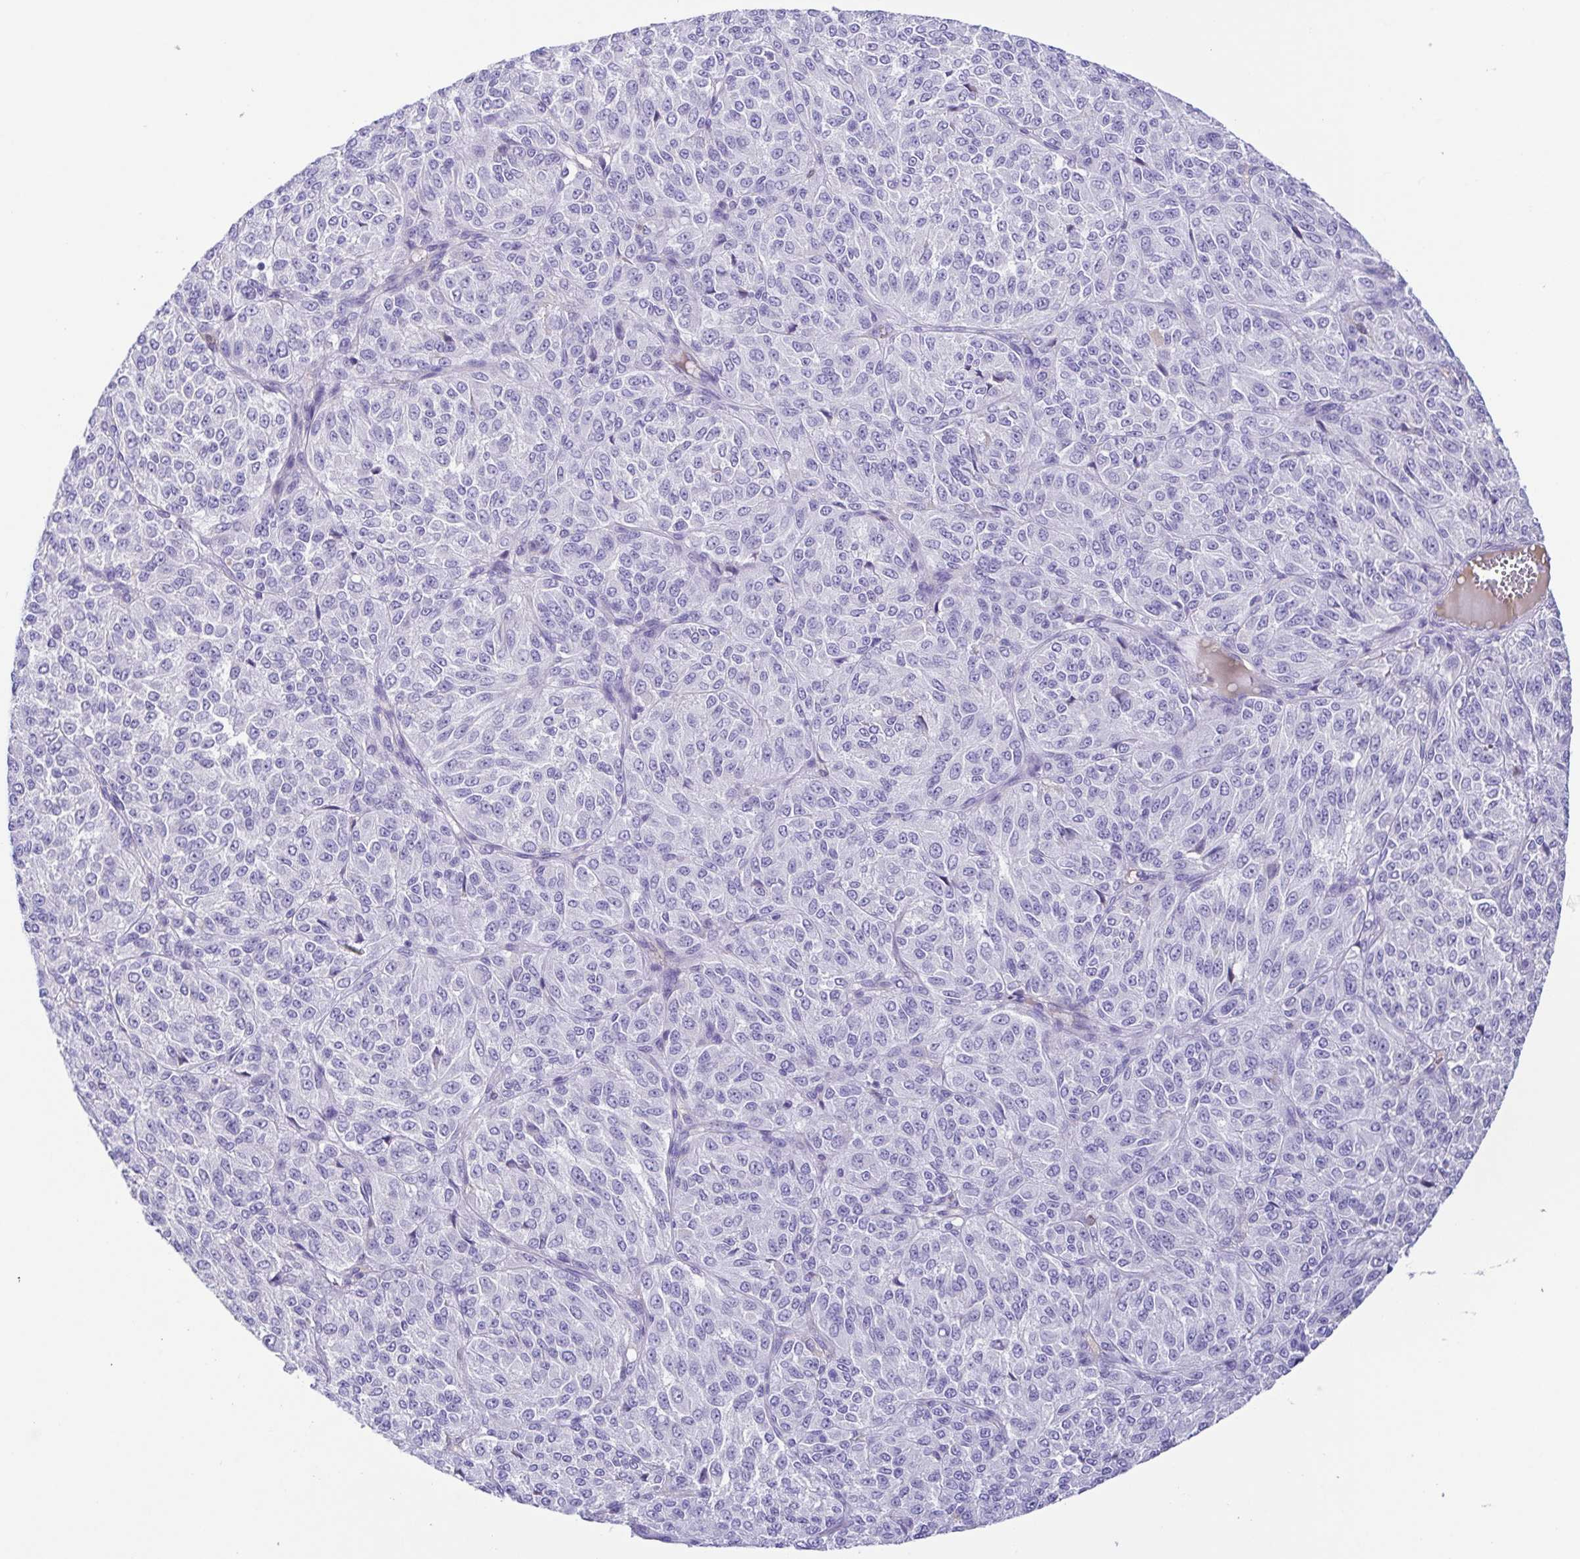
{"staining": {"intensity": "negative", "quantity": "none", "location": "none"}, "tissue": "melanoma", "cell_type": "Tumor cells", "image_type": "cancer", "snomed": [{"axis": "morphology", "description": "Malignant melanoma, Metastatic site"}, {"axis": "topography", "description": "Brain"}], "caption": "Tumor cells show no significant expression in melanoma.", "gene": "A1BG", "patient": {"sex": "female", "age": 56}}